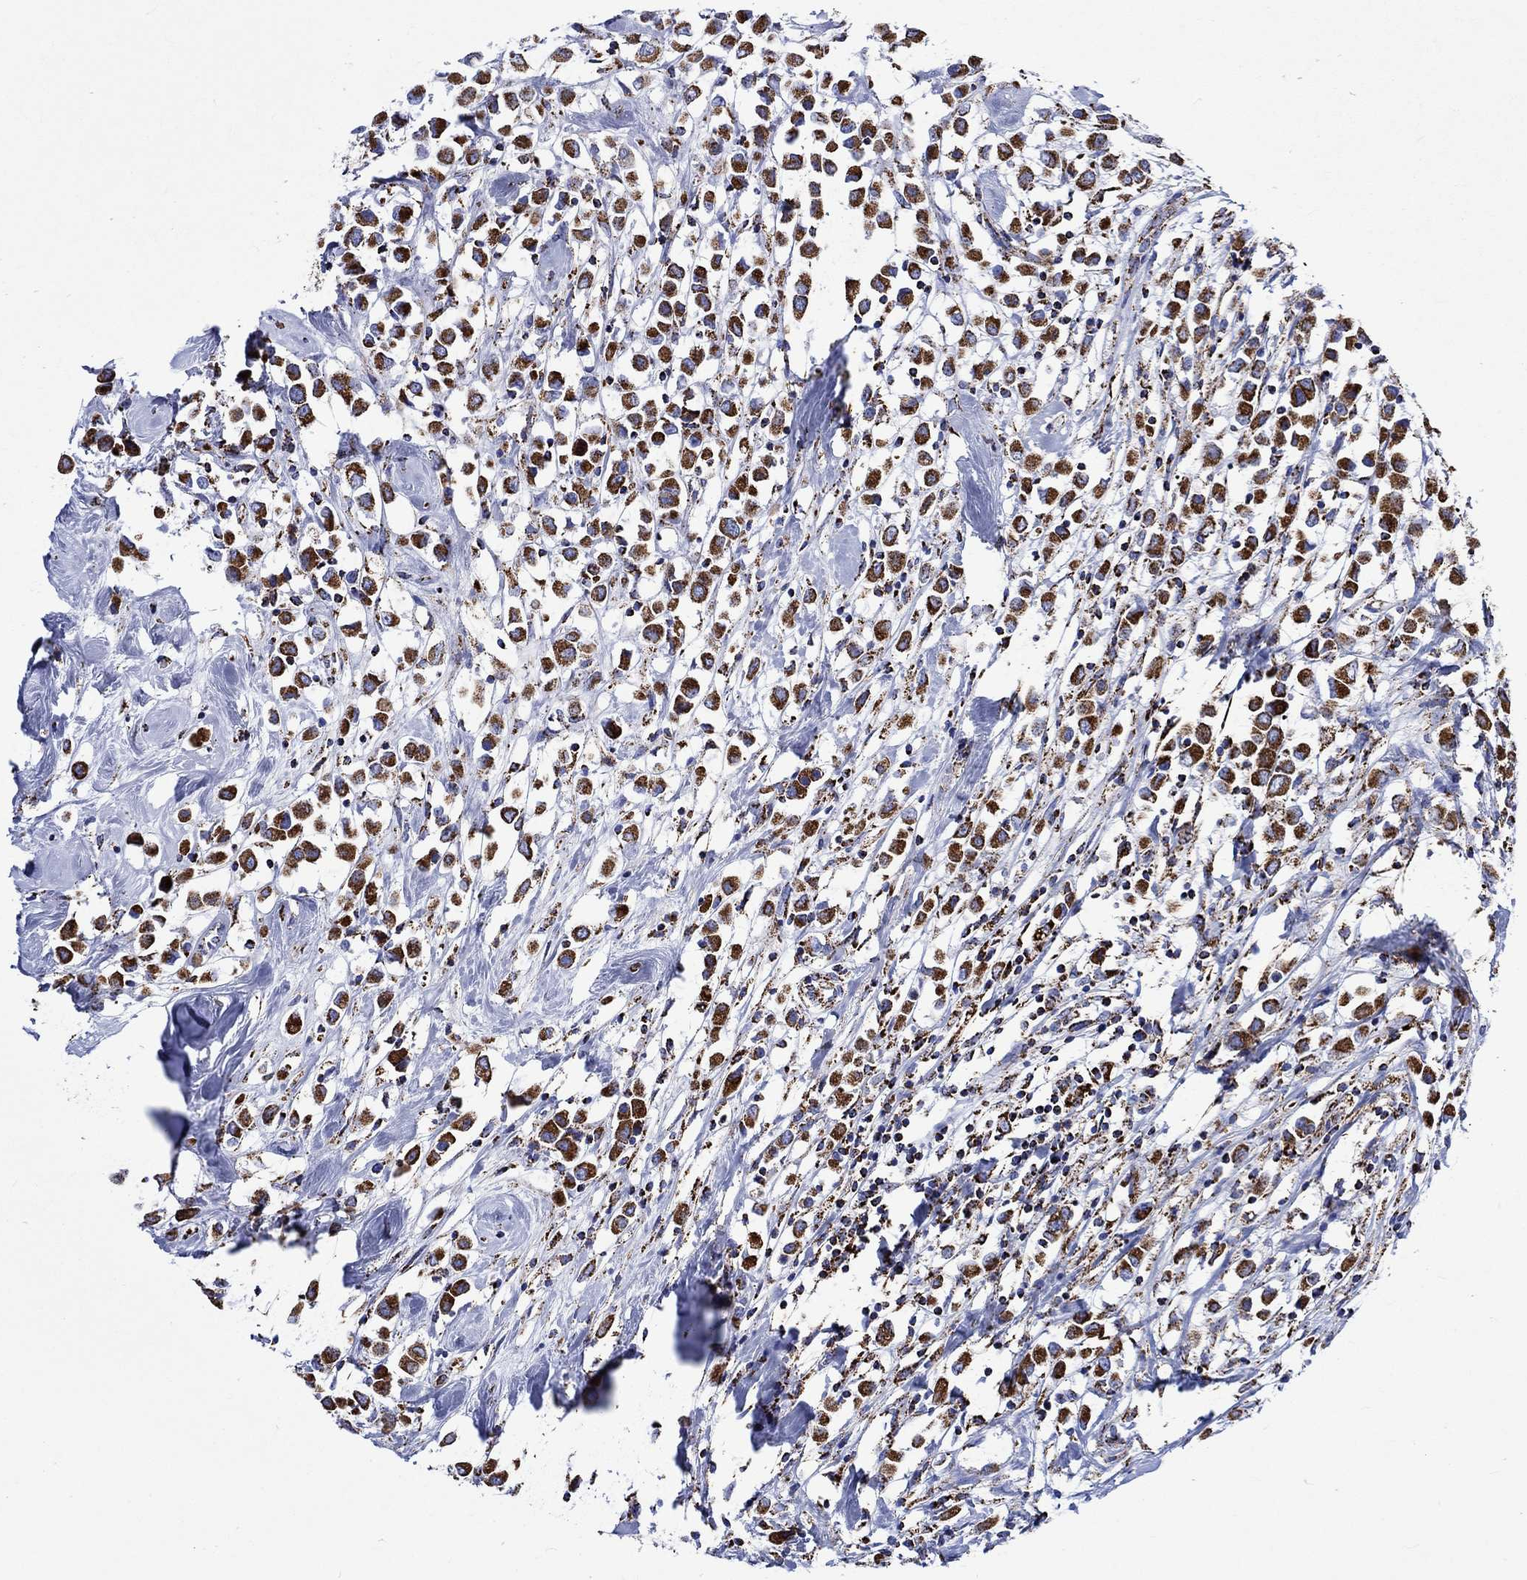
{"staining": {"intensity": "strong", "quantity": ">75%", "location": "cytoplasmic/membranous"}, "tissue": "breast cancer", "cell_type": "Tumor cells", "image_type": "cancer", "snomed": [{"axis": "morphology", "description": "Duct carcinoma"}, {"axis": "topography", "description": "Breast"}], "caption": "High-magnification brightfield microscopy of breast infiltrating ductal carcinoma stained with DAB (3,3'-diaminobenzidine) (brown) and counterstained with hematoxylin (blue). tumor cells exhibit strong cytoplasmic/membranous expression is present in about>75% of cells.", "gene": "RCE1", "patient": {"sex": "female", "age": 61}}